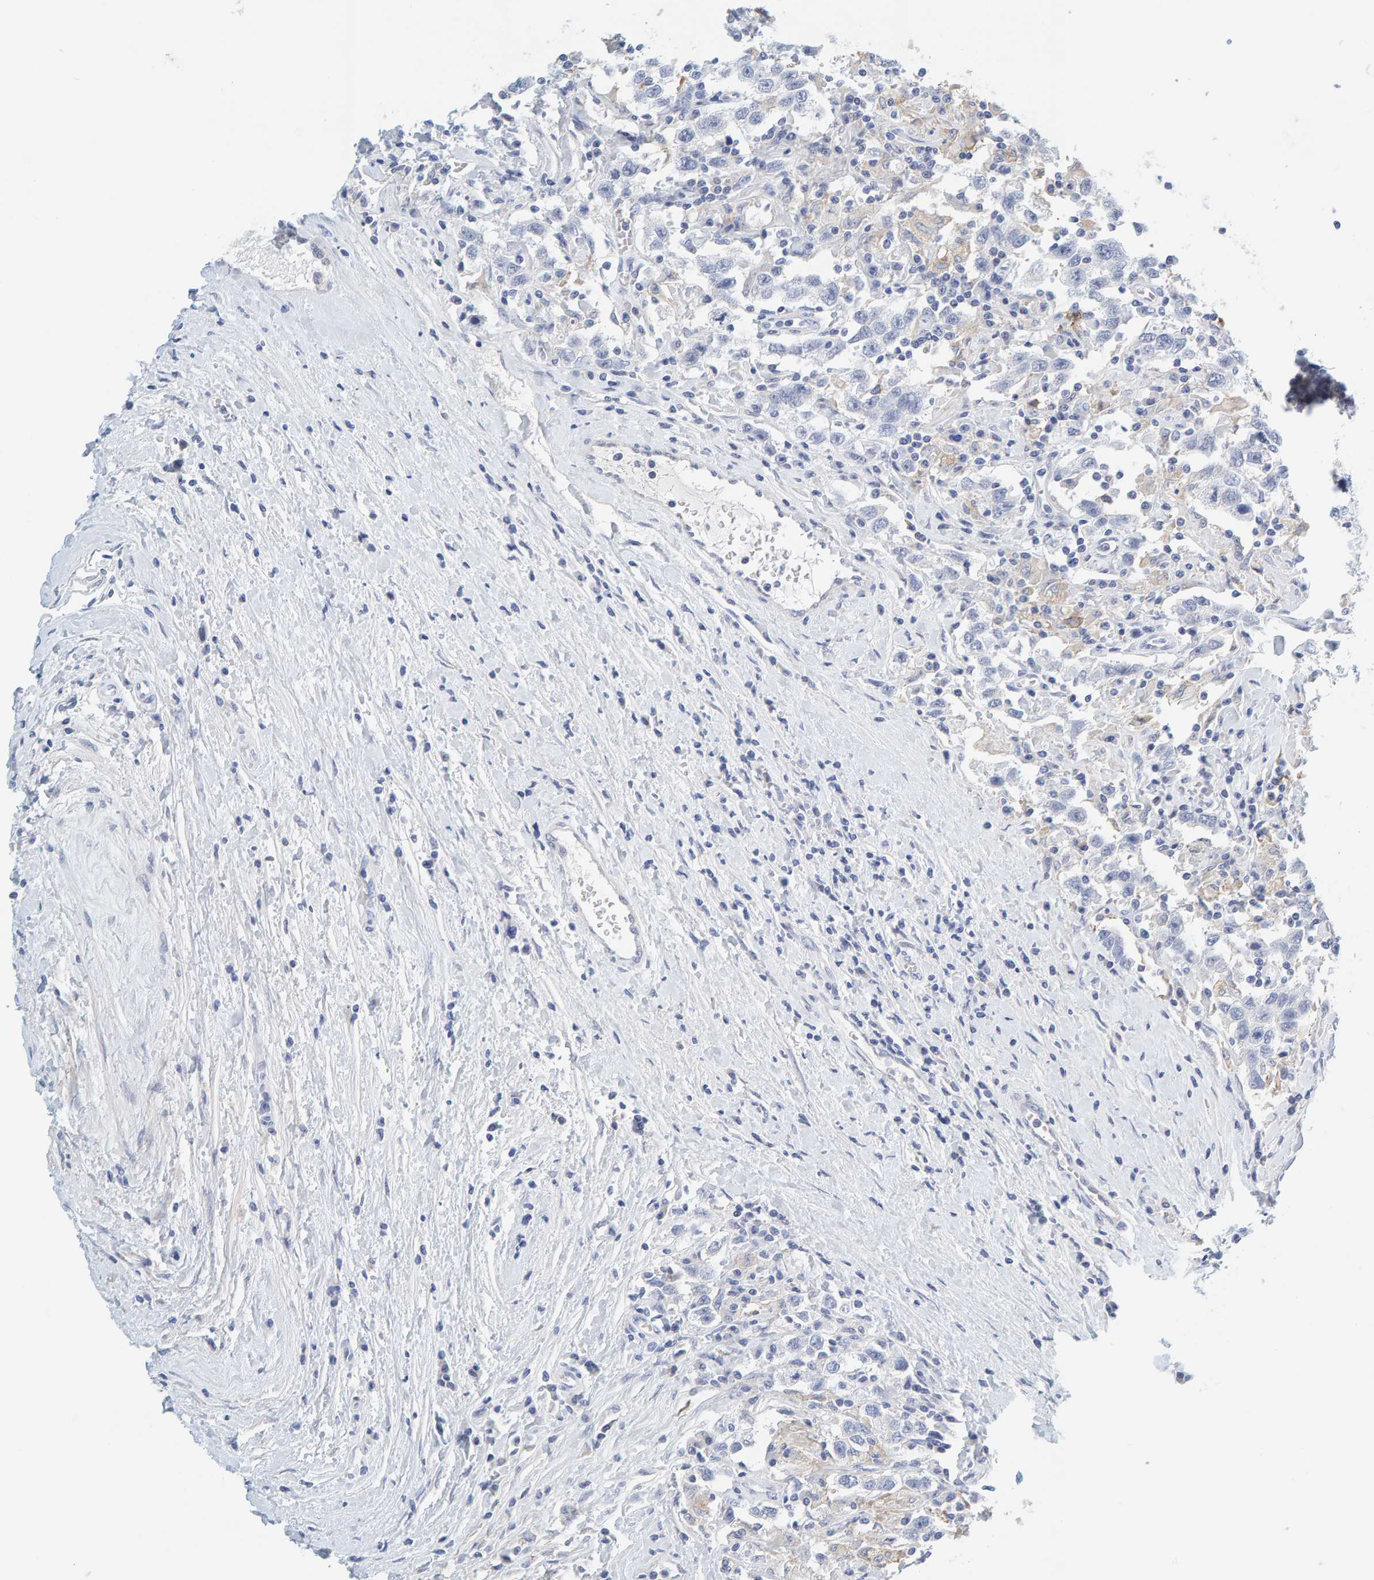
{"staining": {"intensity": "negative", "quantity": "none", "location": "none"}, "tissue": "testis cancer", "cell_type": "Tumor cells", "image_type": "cancer", "snomed": [{"axis": "morphology", "description": "Seminoma, NOS"}, {"axis": "topography", "description": "Testis"}], "caption": "The immunohistochemistry (IHC) image has no significant expression in tumor cells of testis cancer tissue.", "gene": "MOG", "patient": {"sex": "male", "age": 41}}